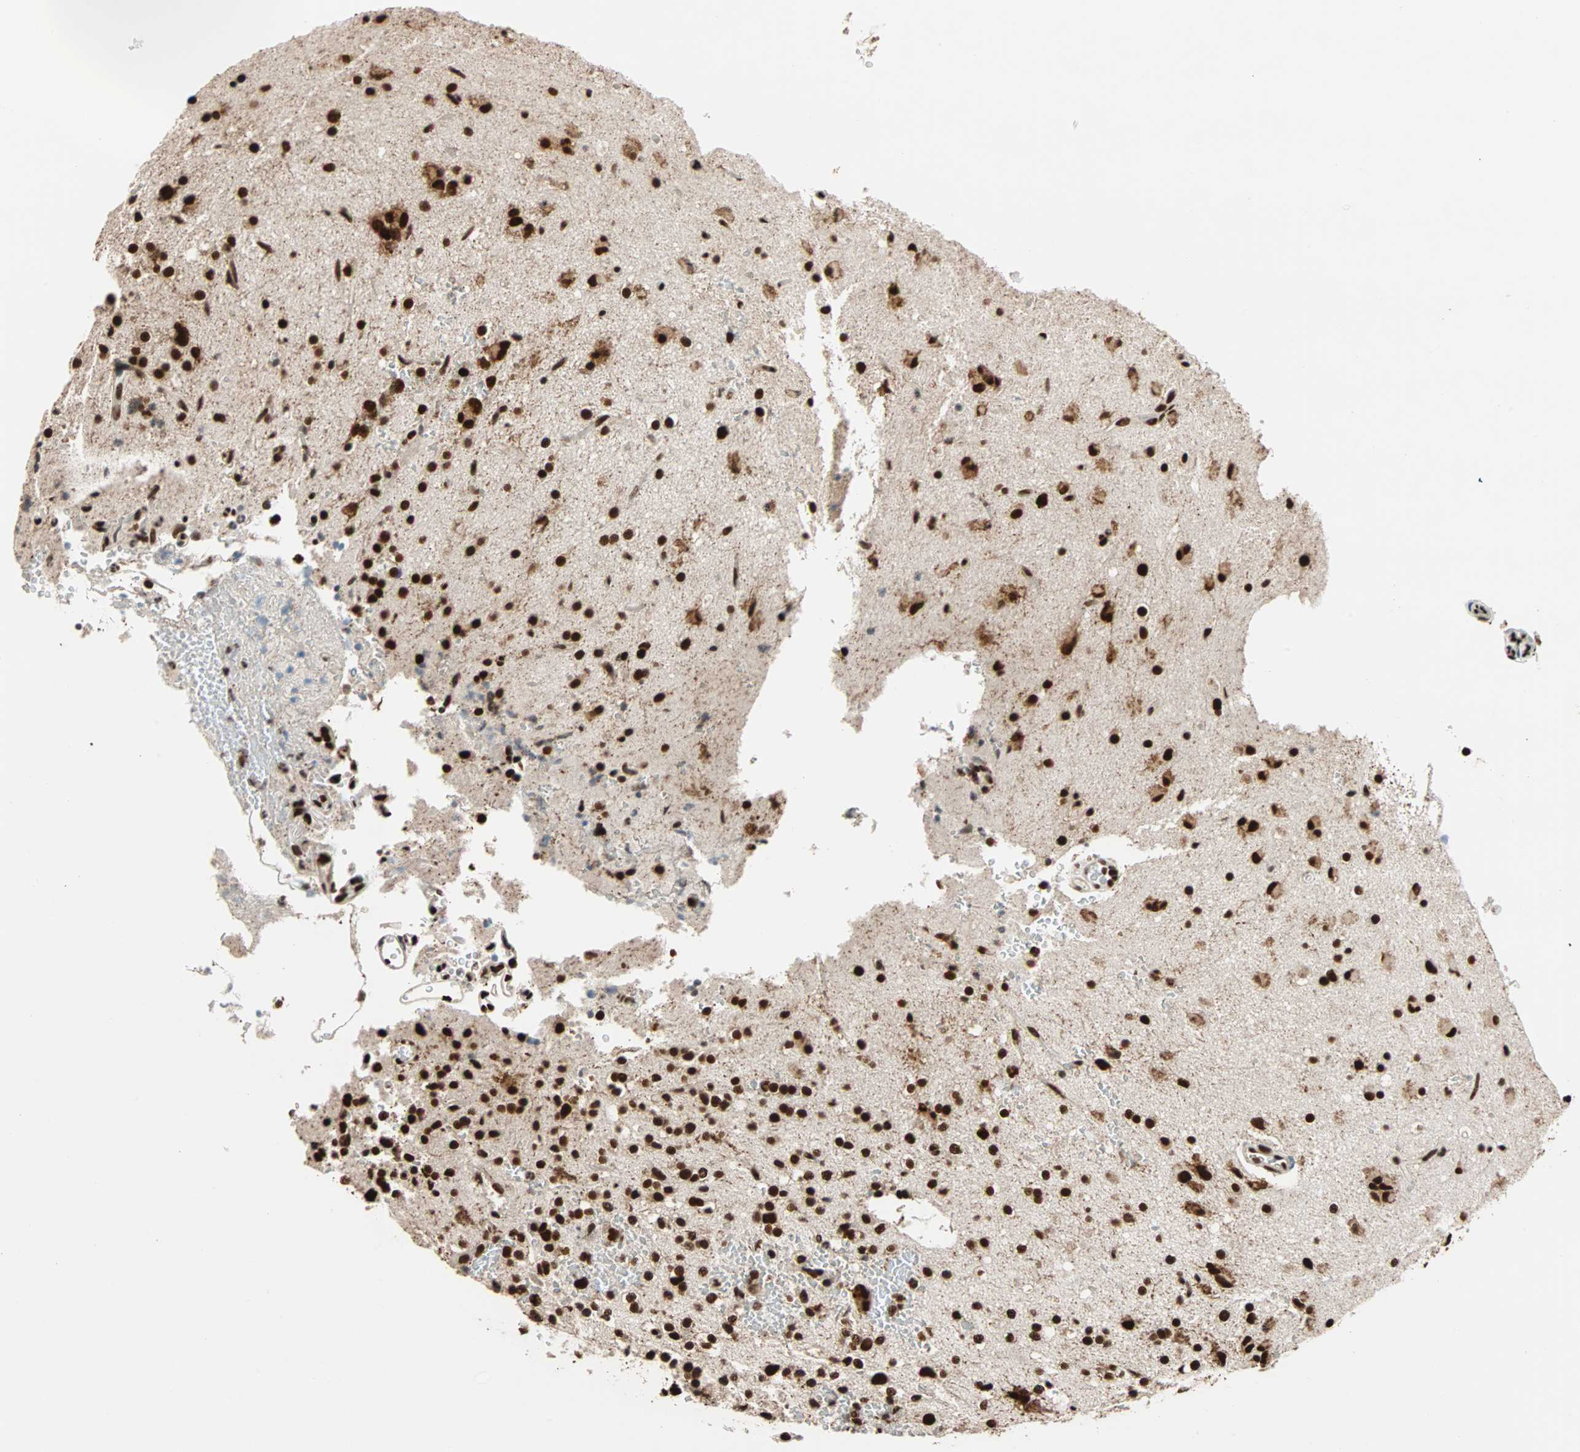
{"staining": {"intensity": "strong", "quantity": ">75%", "location": "nuclear"}, "tissue": "glioma", "cell_type": "Tumor cells", "image_type": "cancer", "snomed": [{"axis": "morphology", "description": "Glioma, malignant, High grade"}, {"axis": "topography", "description": "Brain"}], "caption": "Malignant glioma (high-grade) stained for a protein shows strong nuclear positivity in tumor cells.", "gene": "ILF2", "patient": {"sex": "male", "age": 47}}